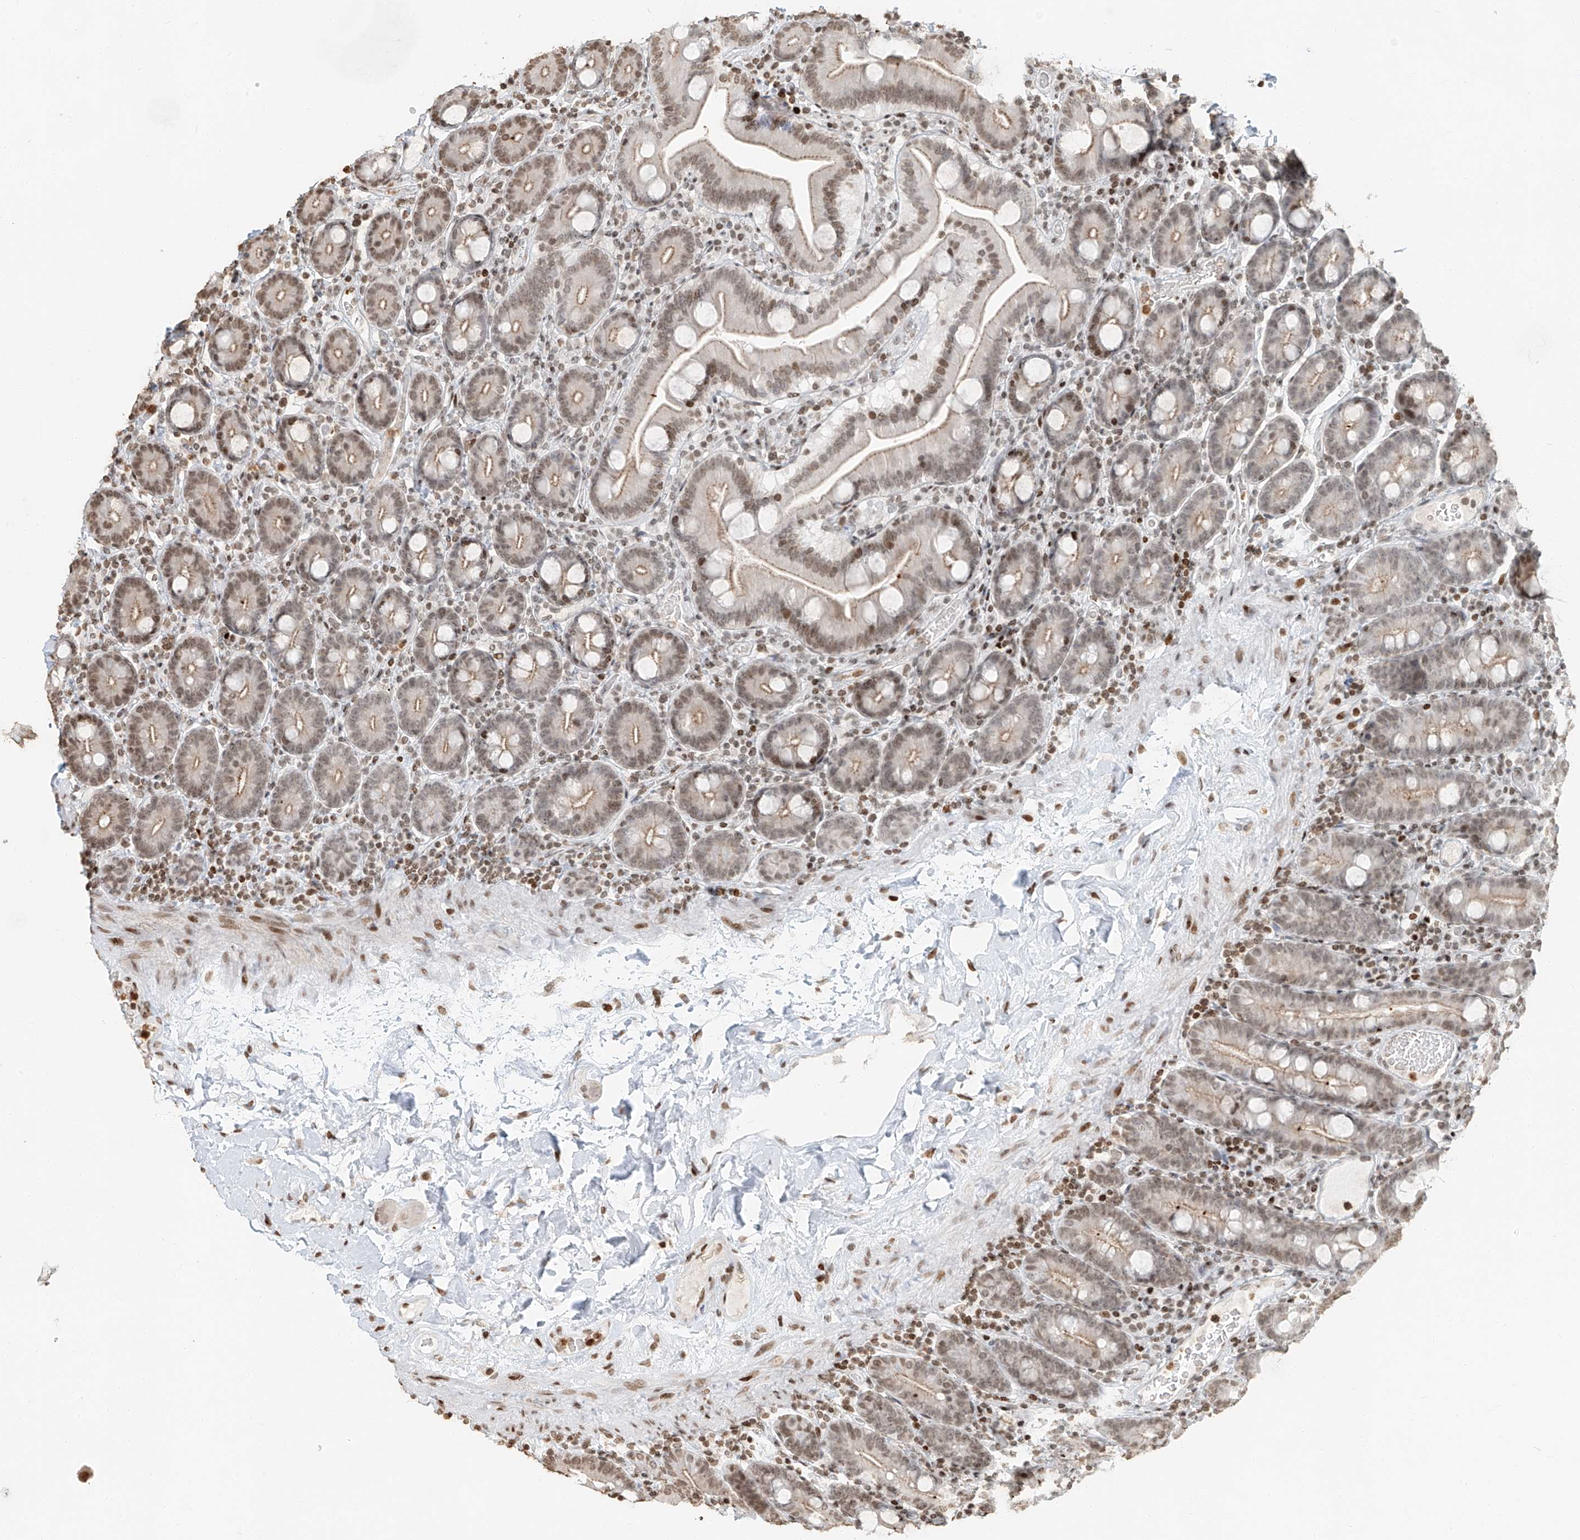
{"staining": {"intensity": "moderate", "quantity": ">75%", "location": "cytoplasmic/membranous,nuclear"}, "tissue": "duodenum", "cell_type": "Glandular cells", "image_type": "normal", "snomed": [{"axis": "morphology", "description": "Normal tissue, NOS"}, {"axis": "topography", "description": "Duodenum"}], "caption": "A high-resolution image shows immunohistochemistry (IHC) staining of normal duodenum, which exhibits moderate cytoplasmic/membranous,nuclear staining in approximately >75% of glandular cells.", "gene": "C17orf58", "patient": {"sex": "male", "age": 55}}